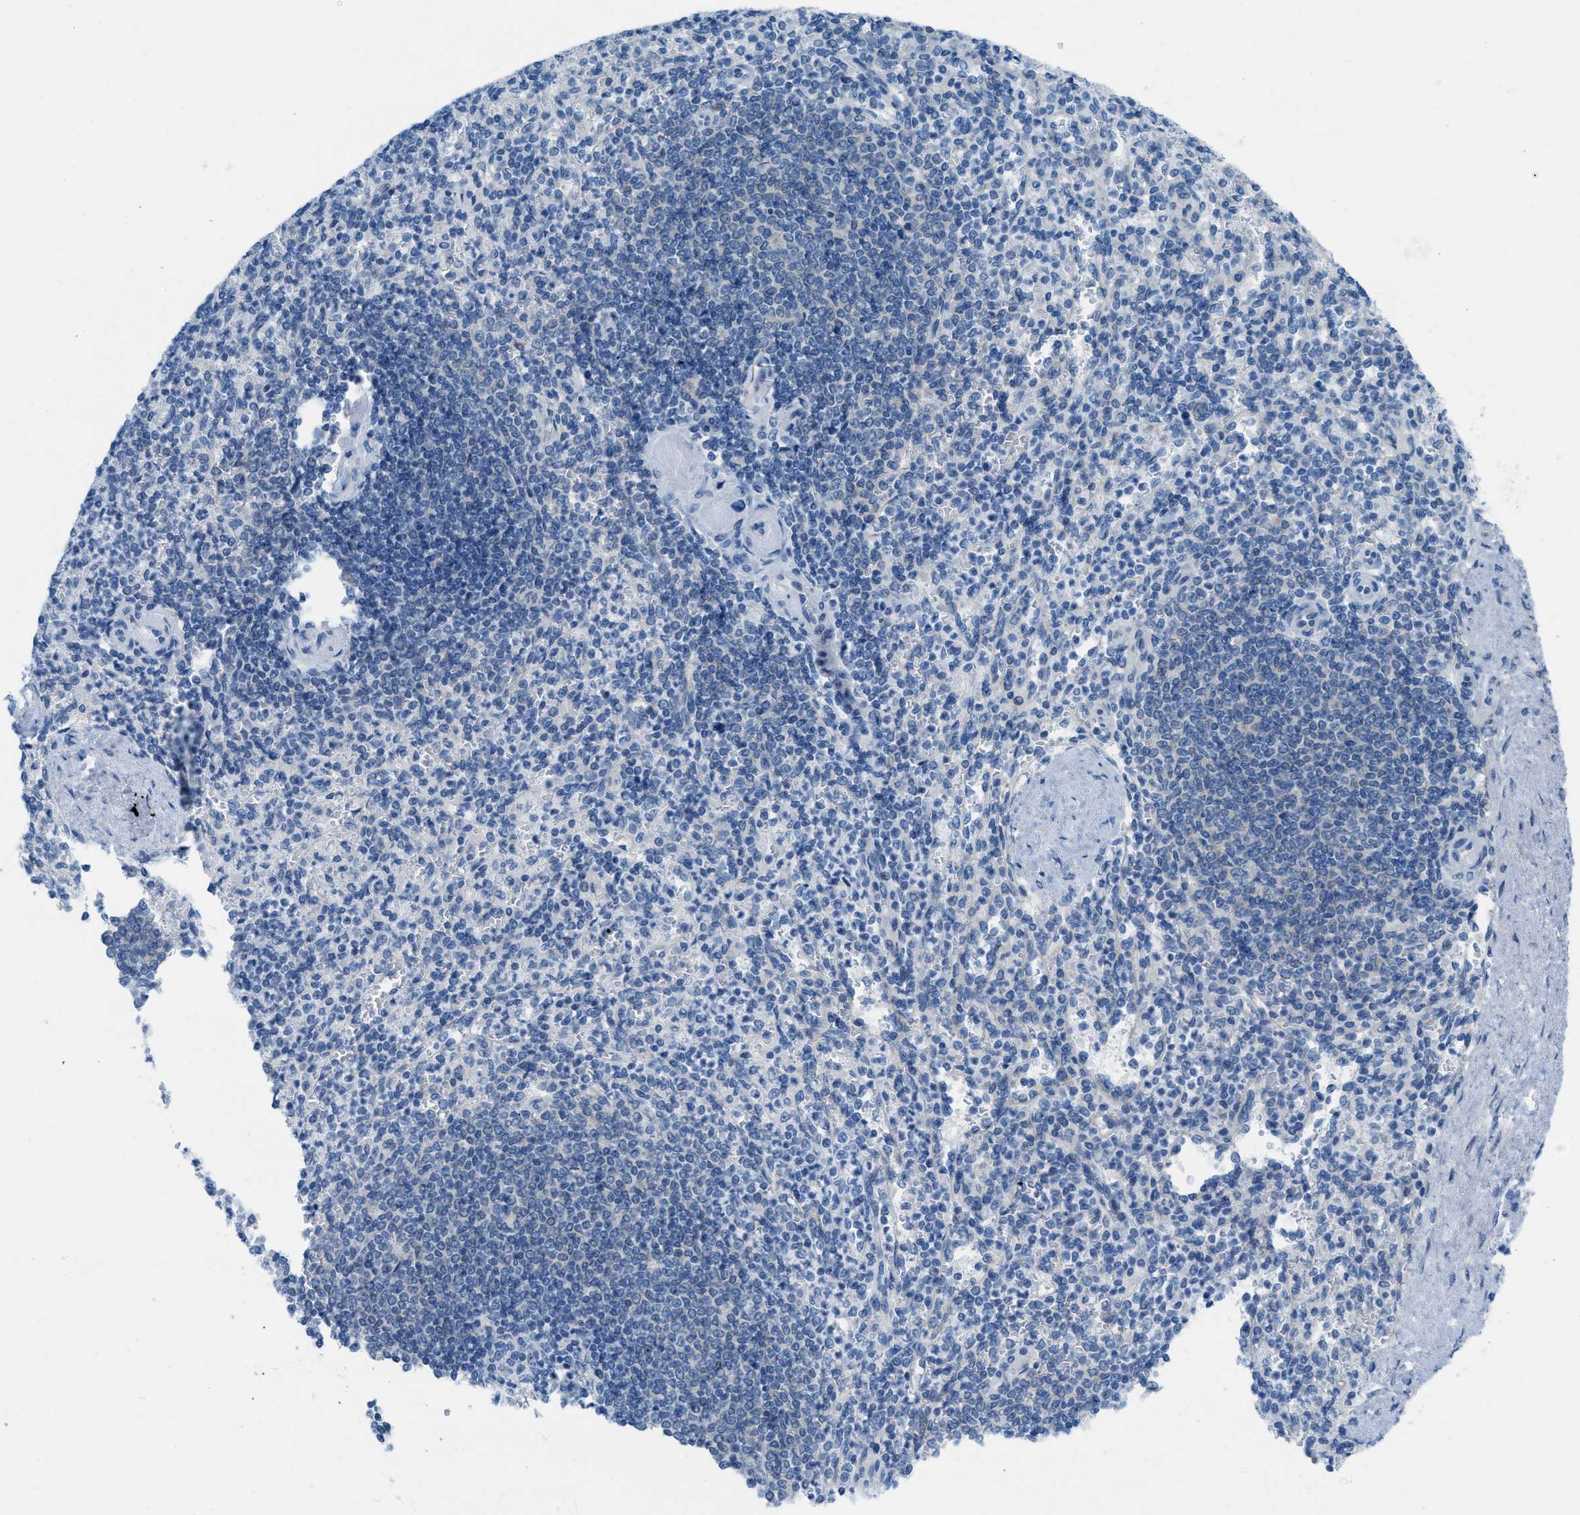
{"staining": {"intensity": "negative", "quantity": "none", "location": "none"}, "tissue": "spleen", "cell_type": "Cells in red pulp", "image_type": "normal", "snomed": [{"axis": "morphology", "description": "Normal tissue, NOS"}, {"axis": "topography", "description": "Spleen"}], "caption": "The photomicrograph displays no staining of cells in red pulp in normal spleen. The staining was performed using DAB (3,3'-diaminobenzidine) to visualize the protein expression in brown, while the nuclei were stained in blue with hematoxylin (Magnification: 20x).", "gene": "ASGR1", "patient": {"sex": "female", "age": 74}}